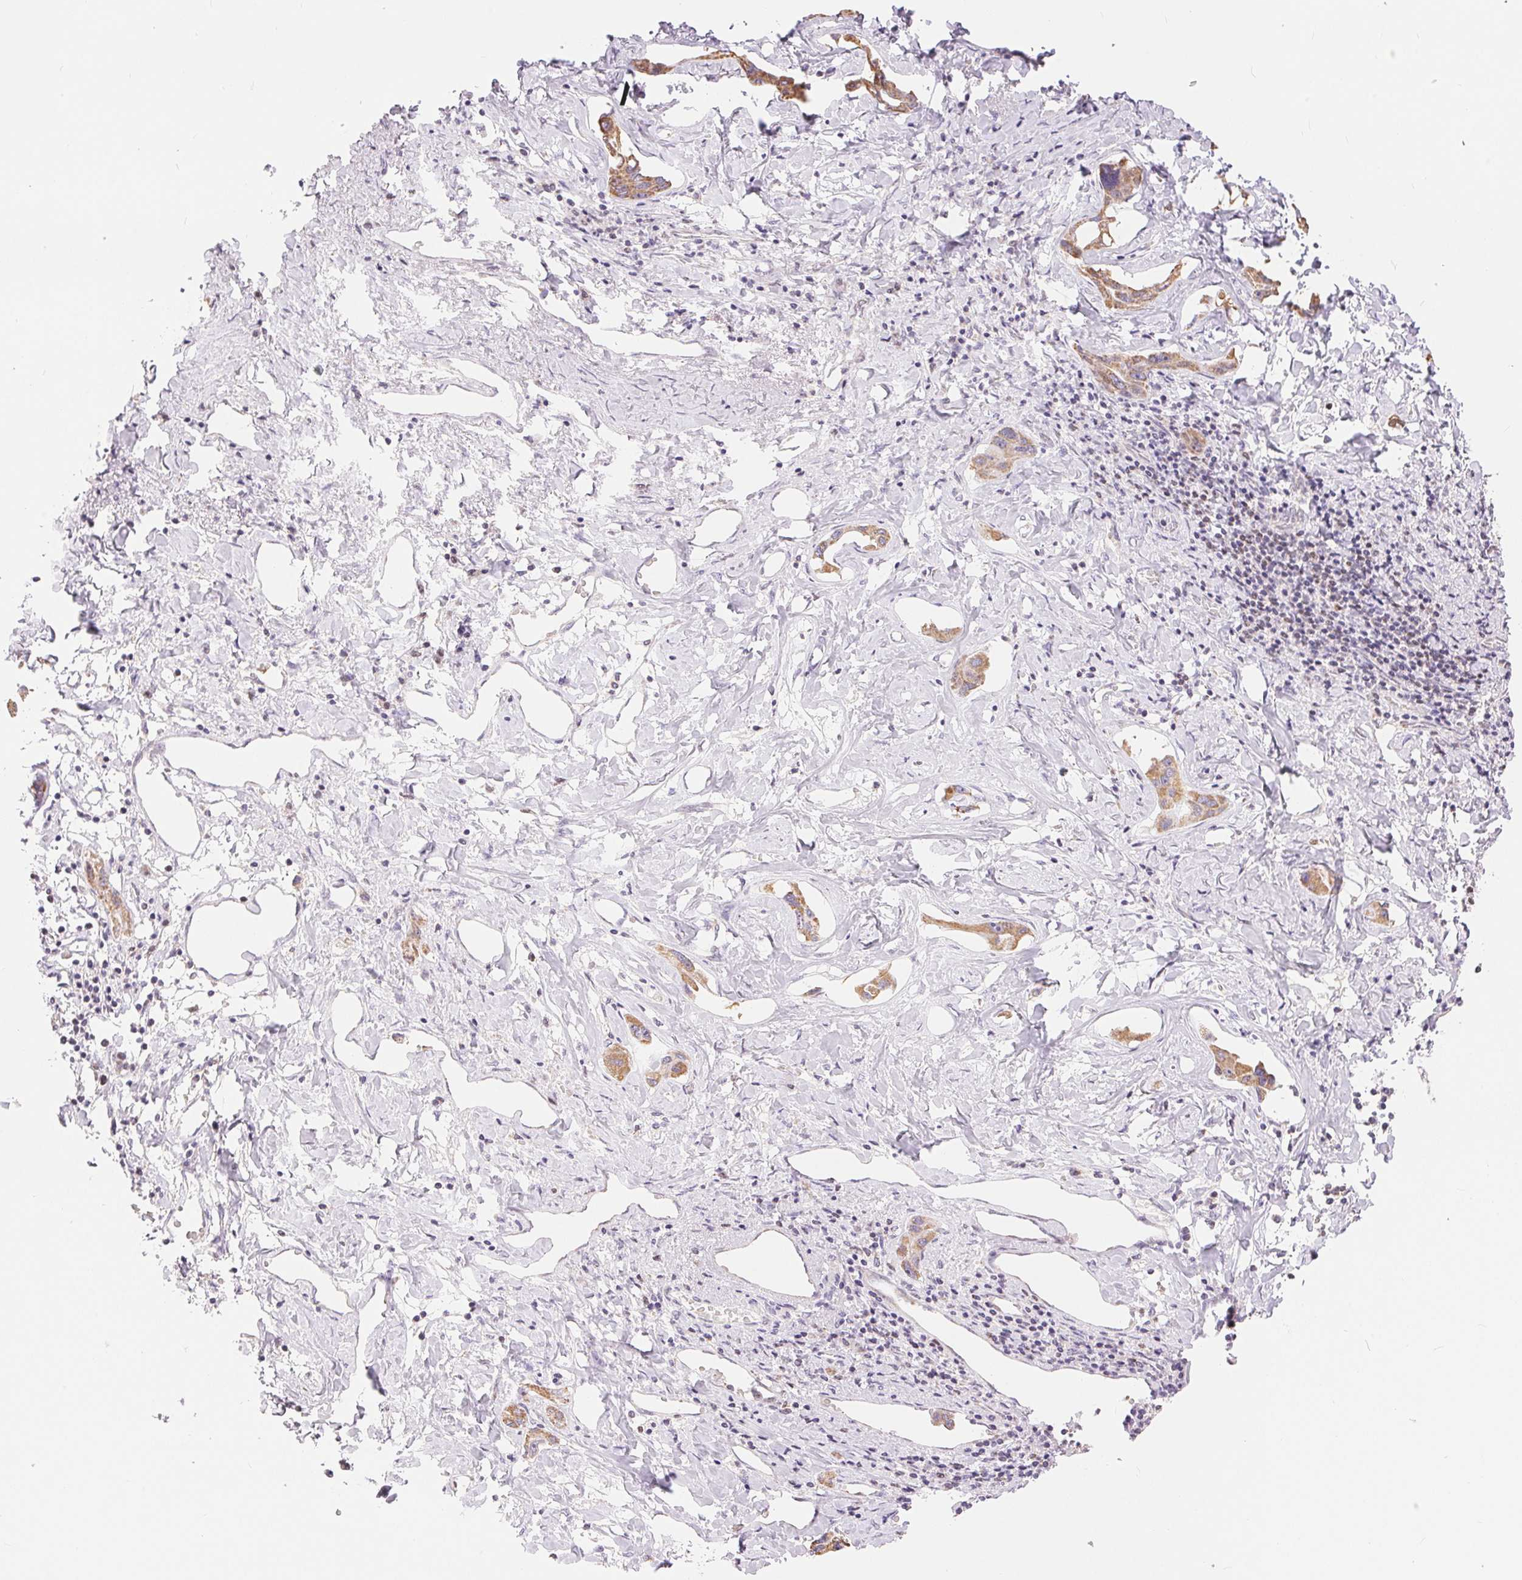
{"staining": {"intensity": "moderate", "quantity": ">75%", "location": "cytoplasmic/membranous"}, "tissue": "liver cancer", "cell_type": "Tumor cells", "image_type": "cancer", "snomed": [{"axis": "morphology", "description": "Cholangiocarcinoma"}, {"axis": "topography", "description": "Liver"}], "caption": "This image displays IHC staining of liver cancer (cholangiocarcinoma), with medium moderate cytoplasmic/membranous expression in about >75% of tumor cells.", "gene": "POU2F2", "patient": {"sex": "male", "age": 59}}